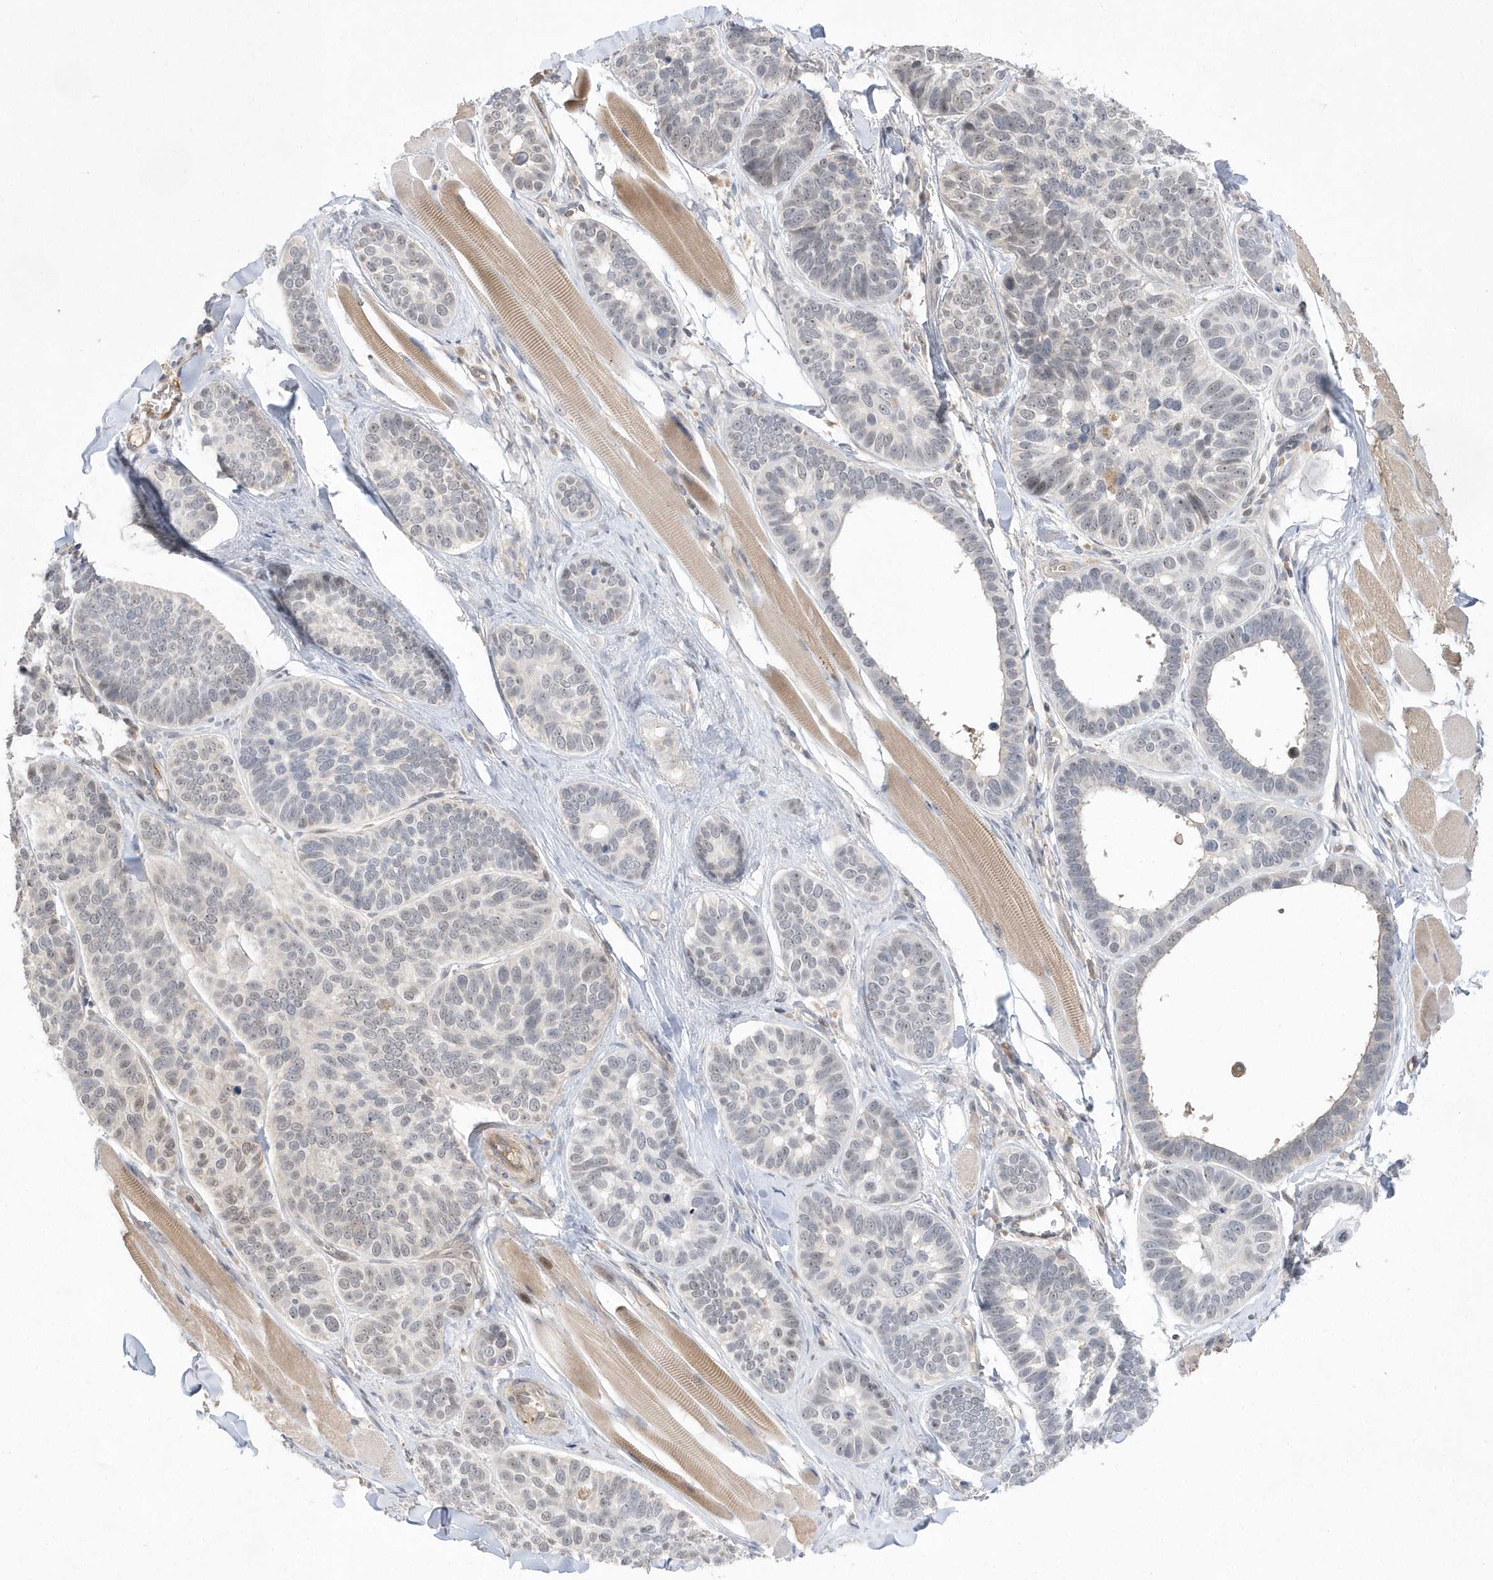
{"staining": {"intensity": "negative", "quantity": "none", "location": "none"}, "tissue": "skin cancer", "cell_type": "Tumor cells", "image_type": "cancer", "snomed": [{"axis": "morphology", "description": "Basal cell carcinoma"}, {"axis": "topography", "description": "Skin"}], "caption": "High magnification brightfield microscopy of skin cancer (basal cell carcinoma) stained with DAB (3,3'-diaminobenzidine) (brown) and counterstained with hematoxylin (blue): tumor cells show no significant positivity. (DAB (3,3'-diaminobenzidine) immunohistochemistry visualized using brightfield microscopy, high magnification).", "gene": "TMEM132B", "patient": {"sex": "male", "age": 62}}